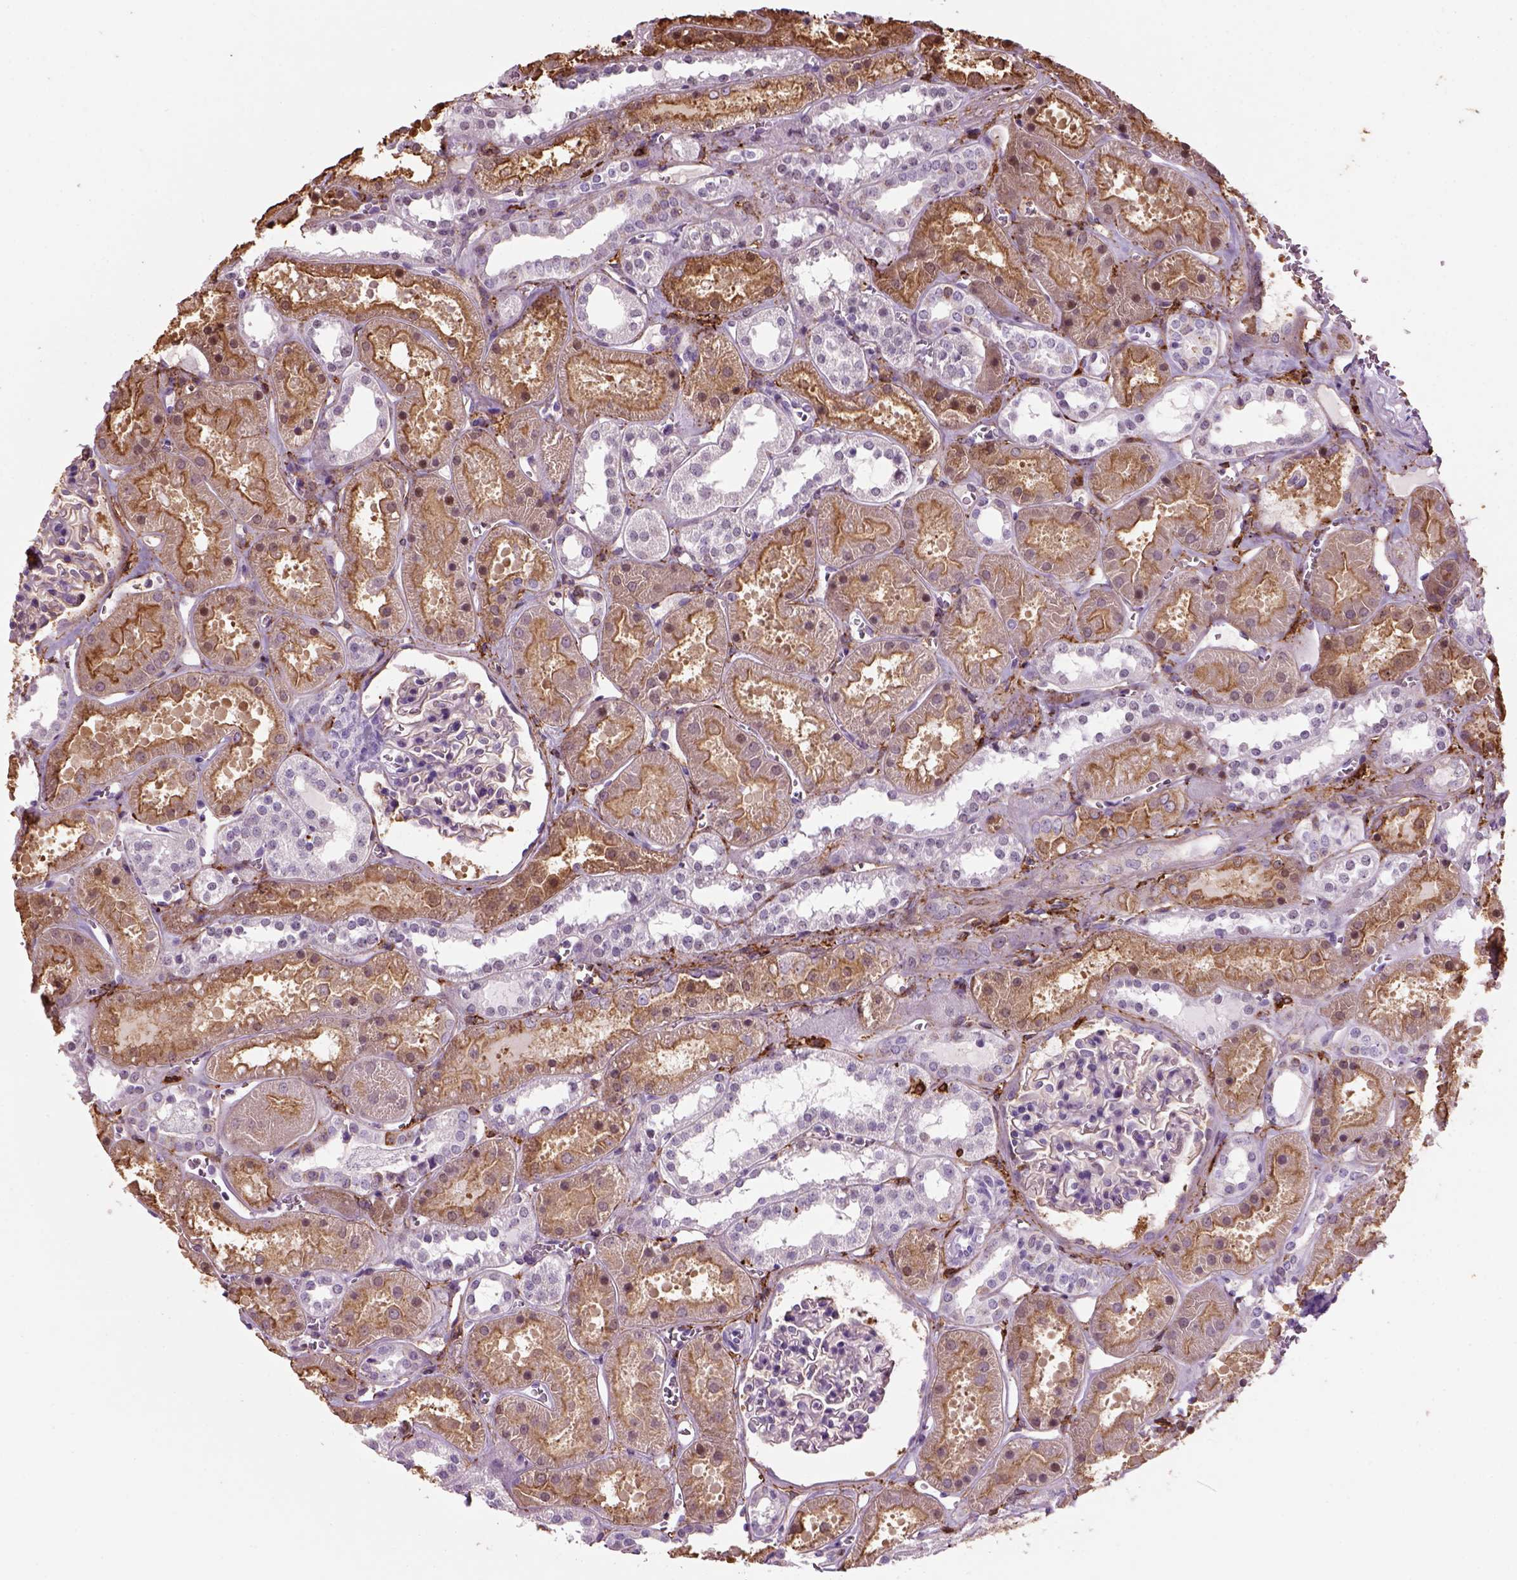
{"staining": {"intensity": "negative", "quantity": "none", "location": "none"}, "tissue": "kidney", "cell_type": "Cells in glomeruli", "image_type": "normal", "snomed": [{"axis": "morphology", "description": "Normal tissue, NOS"}, {"axis": "topography", "description": "Kidney"}], "caption": "Cells in glomeruli are negative for protein expression in unremarkable human kidney. (DAB IHC, high magnification).", "gene": "MARCKS", "patient": {"sex": "female", "age": 41}}